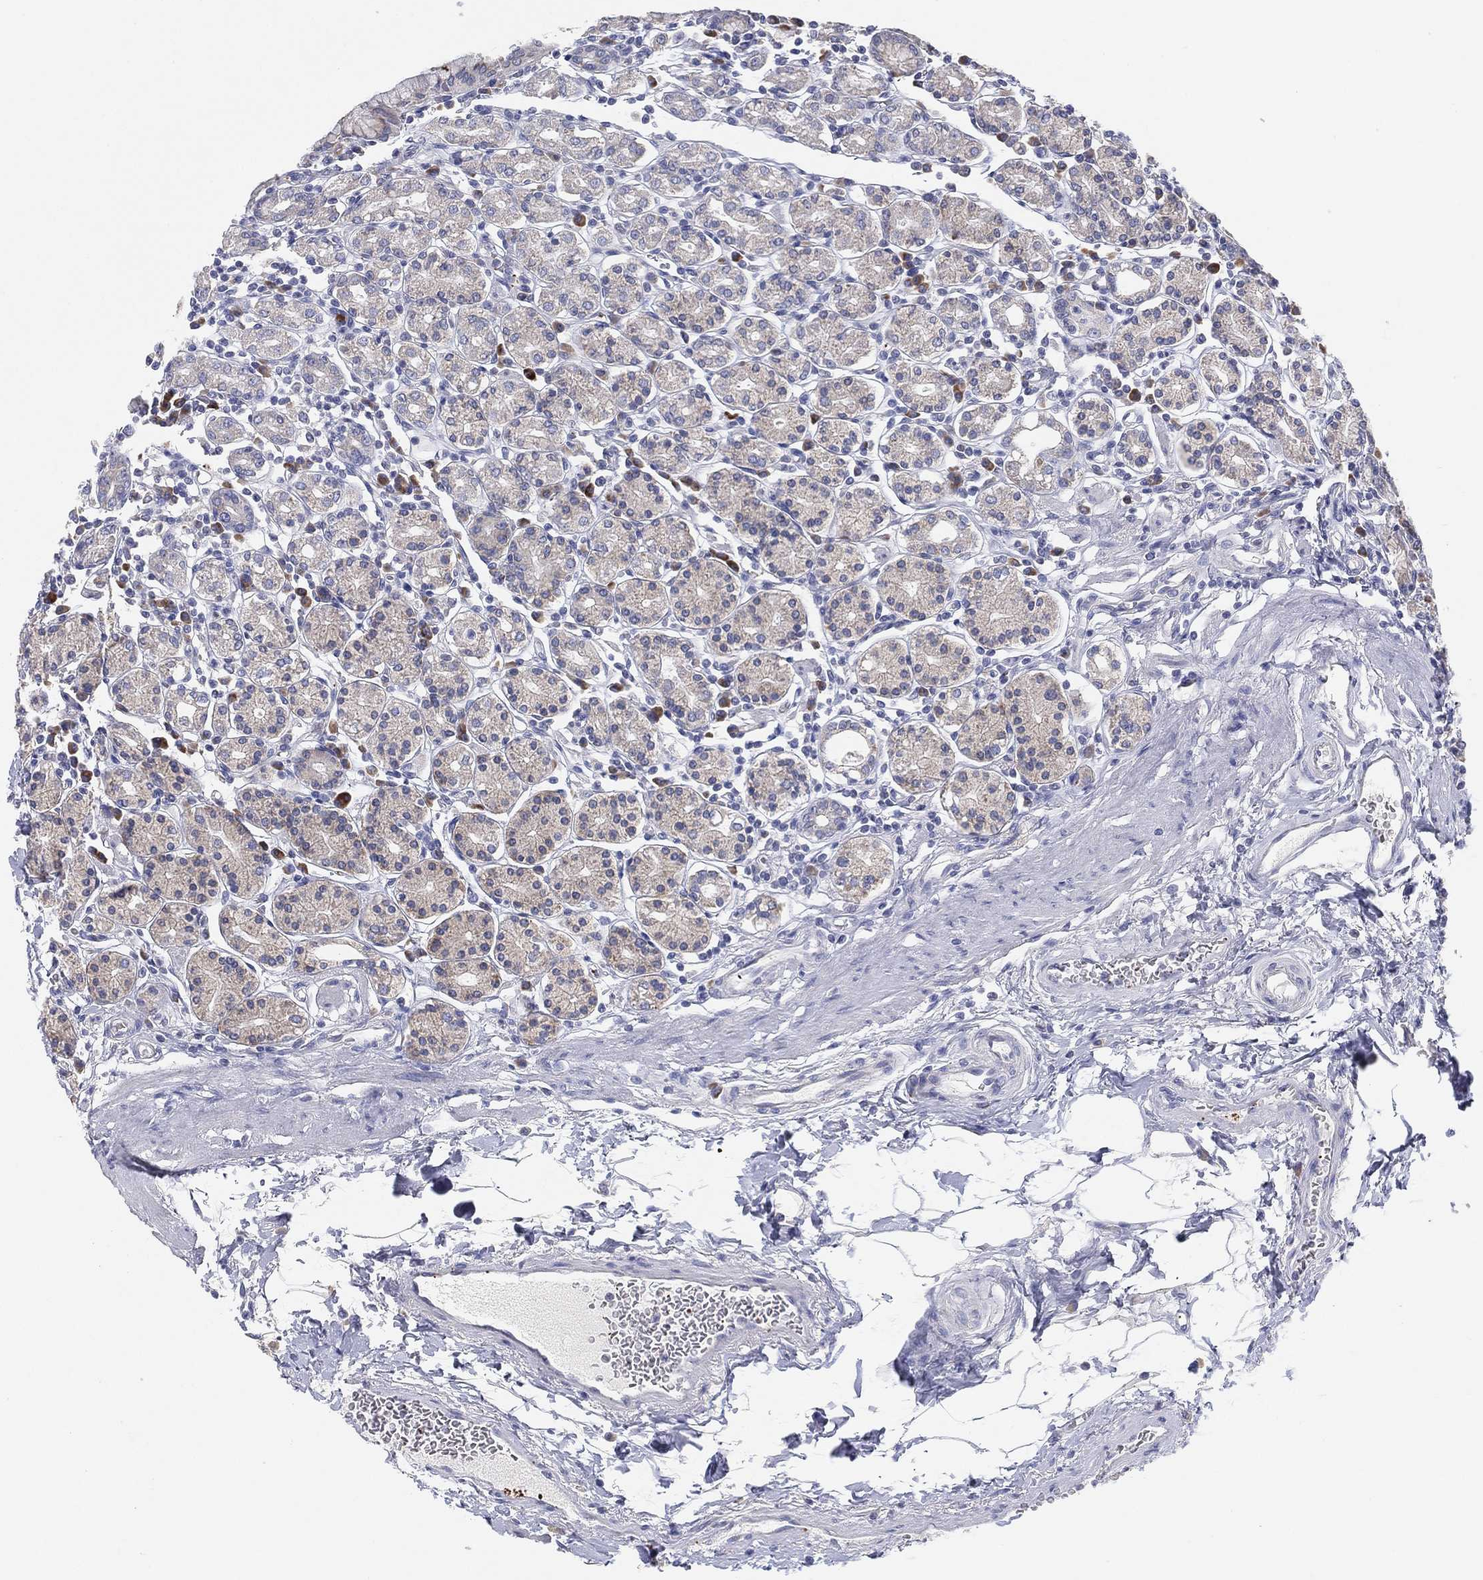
{"staining": {"intensity": "moderate", "quantity": "<25%", "location": "cytoplasmic/membranous"}, "tissue": "stomach", "cell_type": "Glandular cells", "image_type": "normal", "snomed": [{"axis": "morphology", "description": "Normal tissue, NOS"}, {"axis": "topography", "description": "Stomach, upper"}, {"axis": "topography", "description": "Stomach"}], "caption": "Protein staining of normal stomach exhibits moderate cytoplasmic/membranous positivity in approximately <25% of glandular cells. The protein of interest is shown in brown color, while the nuclei are stained blue.", "gene": "TMEM40", "patient": {"sex": "male", "age": 62}}